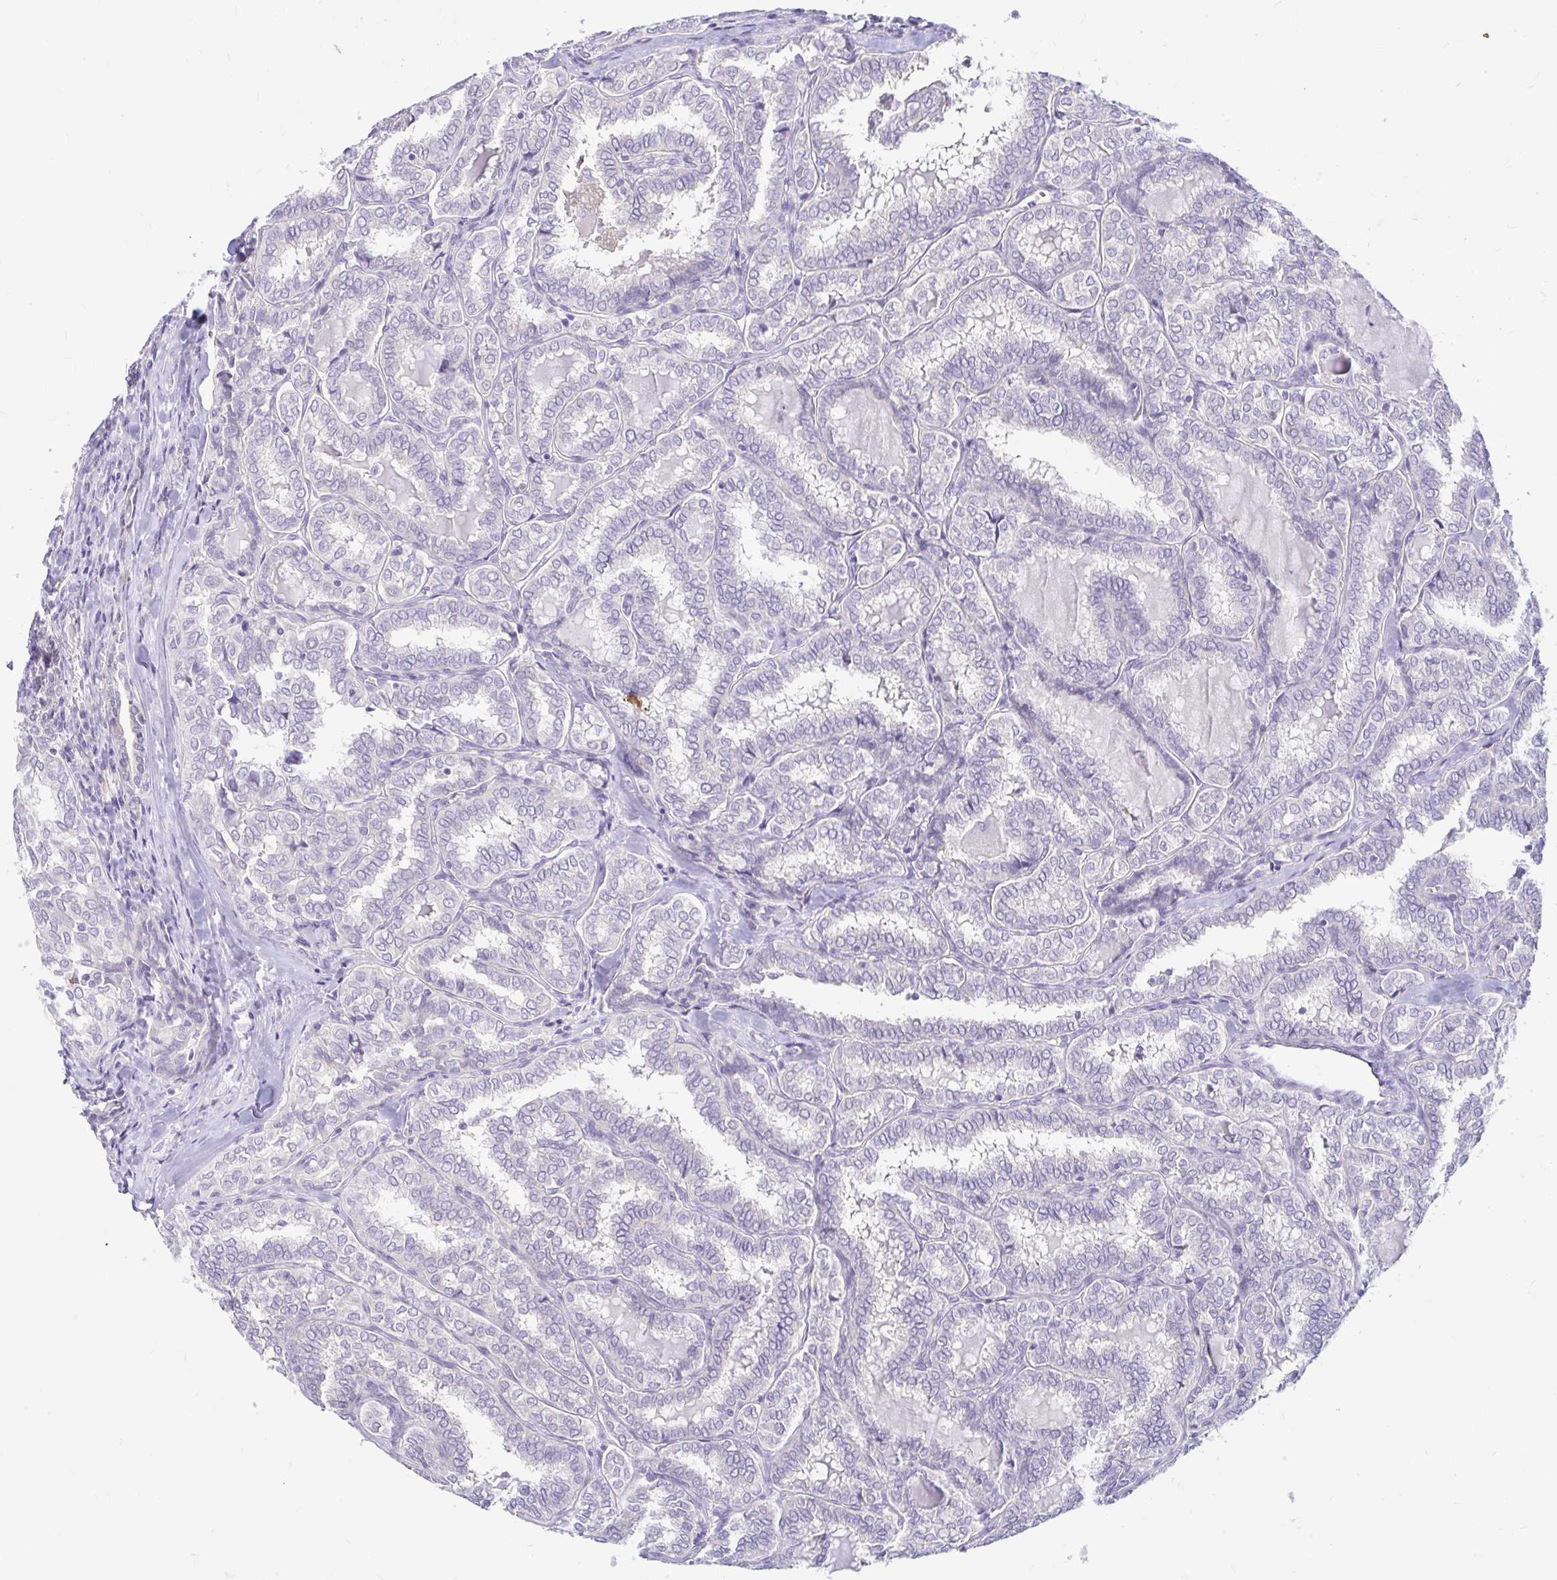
{"staining": {"intensity": "negative", "quantity": "none", "location": "none"}, "tissue": "thyroid cancer", "cell_type": "Tumor cells", "image_type": "cancer", "snomed": [{"axis": "morphology", "description": "Papillary adenocarcinoma, NOS"}, {"axis": "topography", "description": "Thyroid gland"}], "caption": "Tumor cells show no significant staining in papillary adenocarcinoma (thyroid). The staining is performed using DAB (3,3'-diaminobenzidine) brown chromogen with nuclei counter-stained in using hematoxylin.", "gene": "ADH1A", "patient": {"sex": "female", "age": 30}}